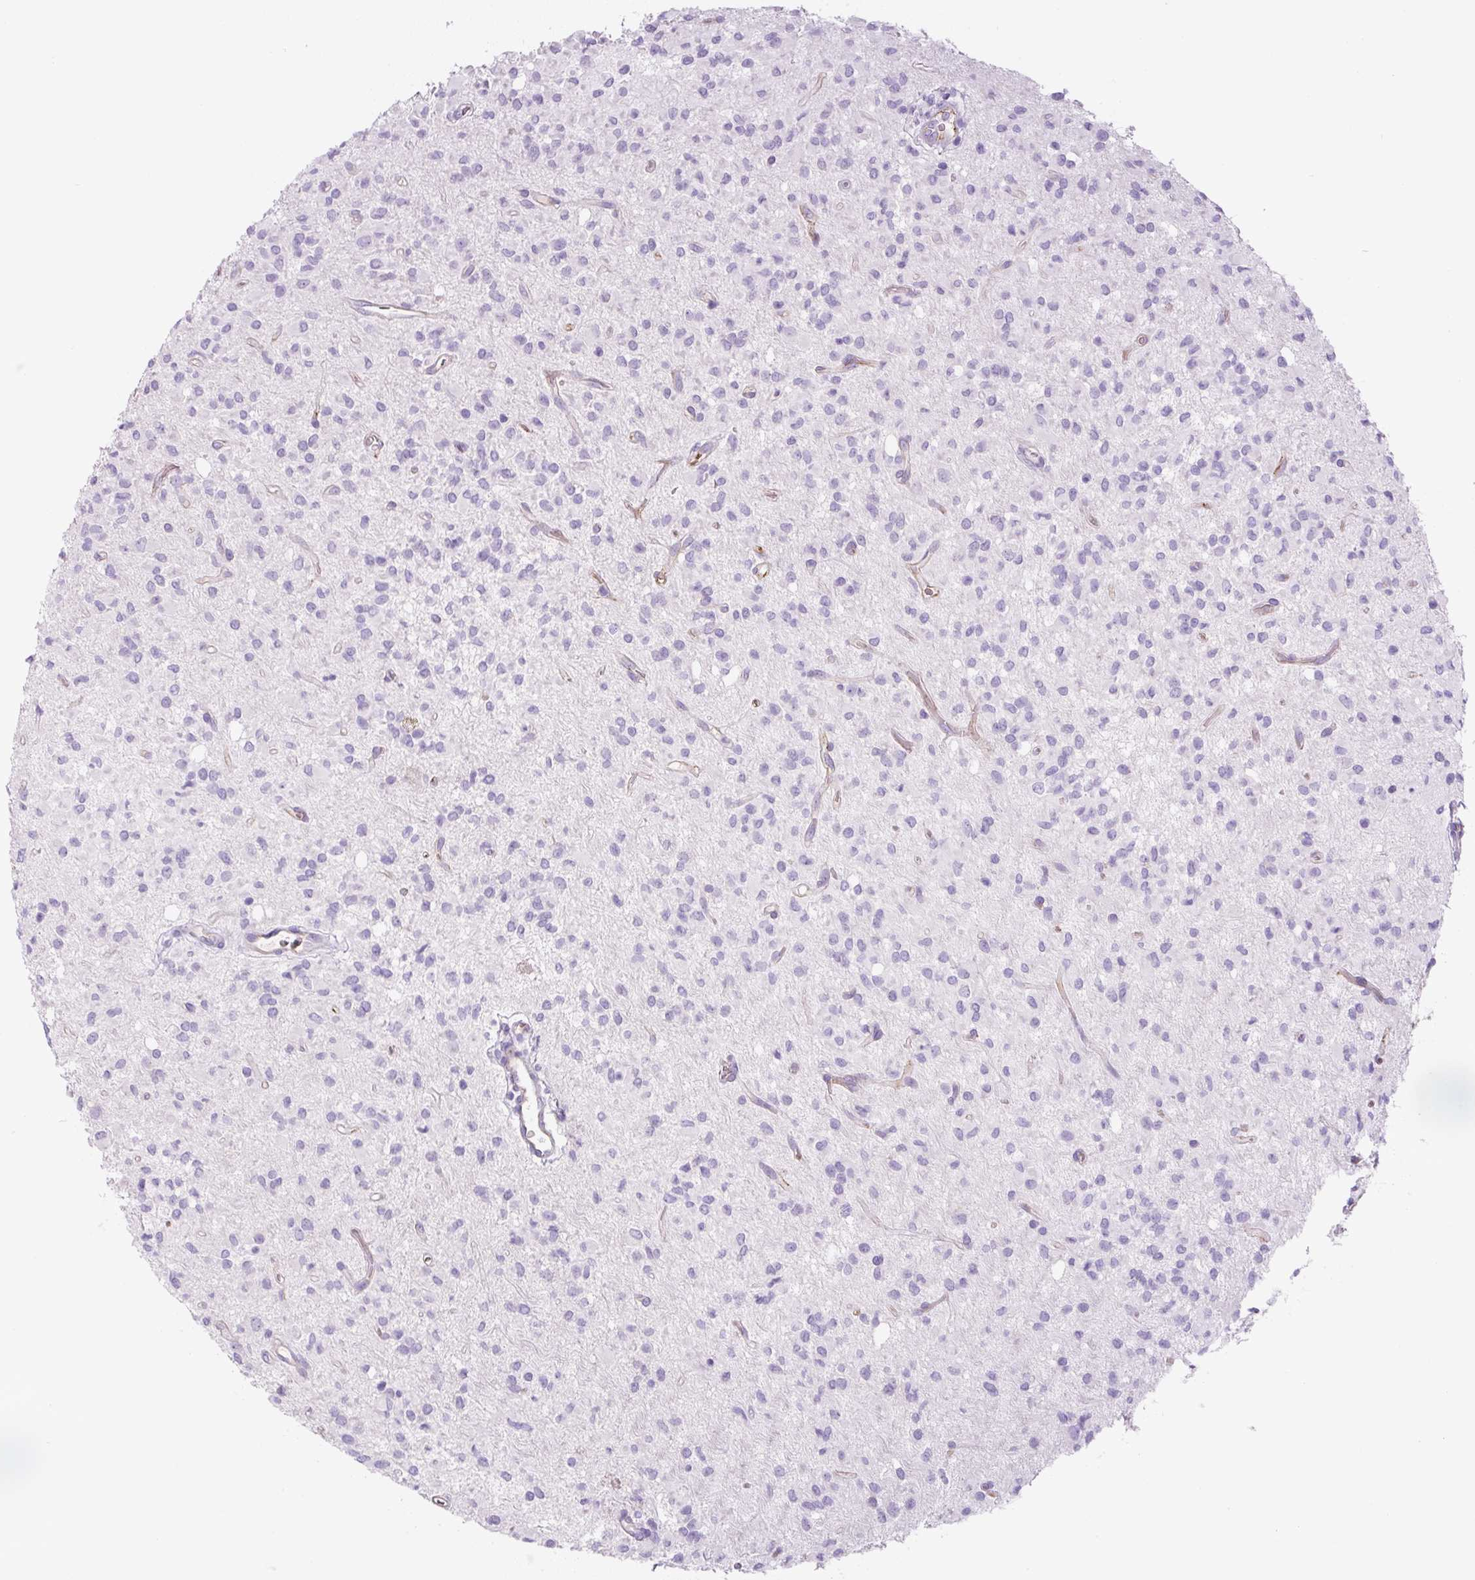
{"staining": {"intensity": "negative", "quantity": "none", "location": "none"}, "tissue": "glioma", "cell_type": "Tumor cells", "image_type": "cancer", "snomed": [{"axis": "morphology", "description": "Glioma, malignant, Low grade"}, {"axis": "topography", "description": "Brain"}], "caption": "Histopathology image shows no protein staining in tumor cells of low-grade glioma (malignant) tissue.", "gene": "RSPO4", "patient": {"sex": "female", "age": 33}}